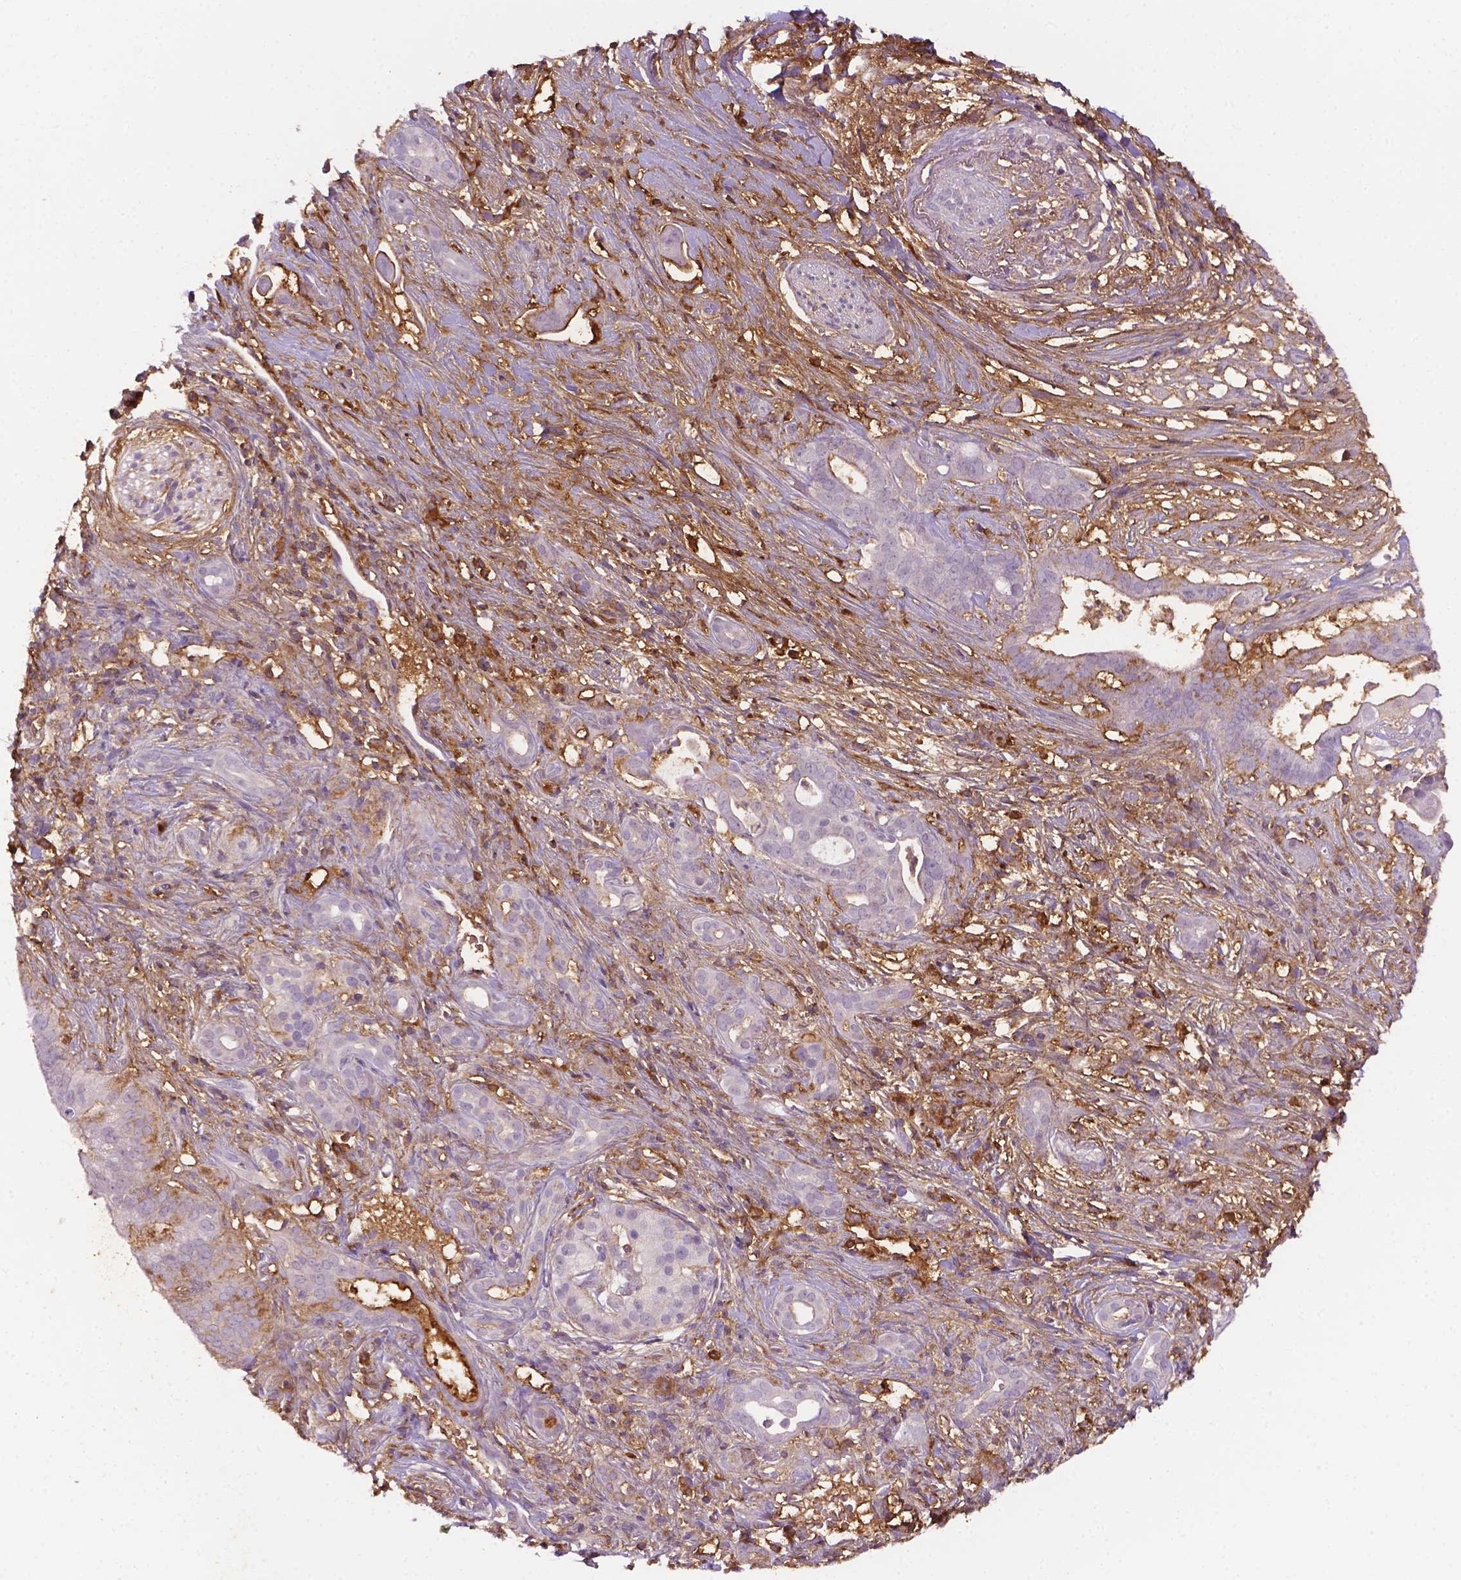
{"staining": {"intensity": "negative", "quantity": "none", "location": "none"}, "tissue": "pancreatic cancer", "cell_type": "Tumor cells", "image_type": "cancer", "snomed": [{"axis": "morphology", "description": "Adenocarcinoma, NOS"}, {"axis": "topography", "description": "Pancreas"}], "caption": "High power microscopy histopathology image of an immunohistochemistry (IHC) photomicrograph of adenocarcinoma (pancreatic), revealing no significant expression in tumor cells.", "gene": "FBLN1", "patient": {"sex": "male", "age": 61}}